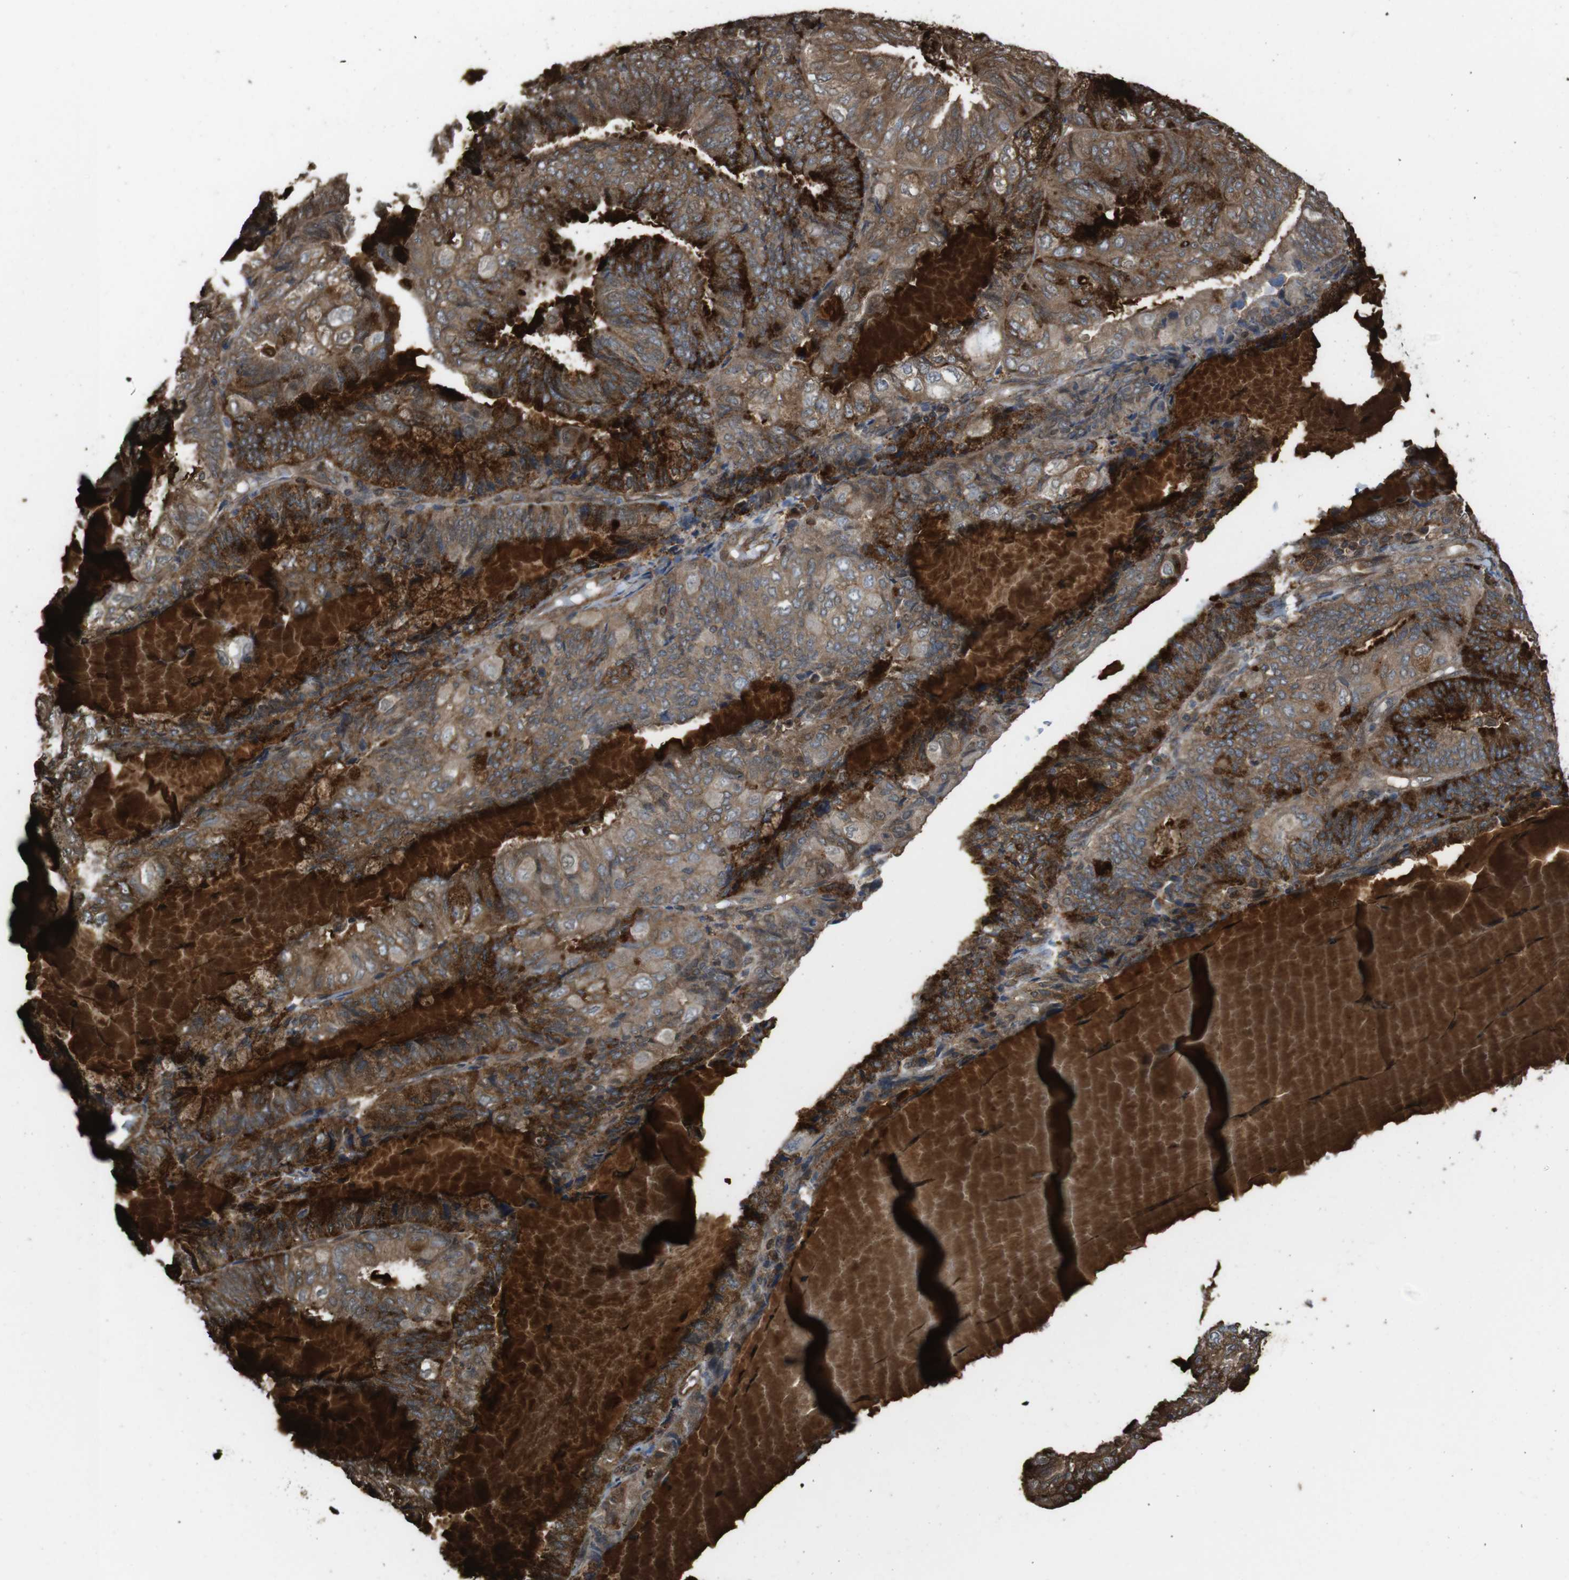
{"staining": {"intensity": "moderate", "quantity": ">75%", "location": "cytoplasmic/membranous"}, "tissue": "endometrial cancer", "cell_type": "Tumor cells", "image_type": "cancer", "snomed": [{"axis": "morphology", "description": "Adenocarcinoma, NOS"}, {"axis": "topography", "description": "Endometrium"}], "caption": "Protein expression analysis of endometrial cancer (adenocarcinoma) demonstrates moderate cytoplasmic/membranous staining in about >75% of tumor cells. The protein of interest is stained brown, and the nuclei are stained in blue (DAB (3,3'-diaminobenzidine) IHC with brightfield microscopy, high magnification).", "gene": "ARHGDIA", "patient": {"sex": "female", "age": 81}}